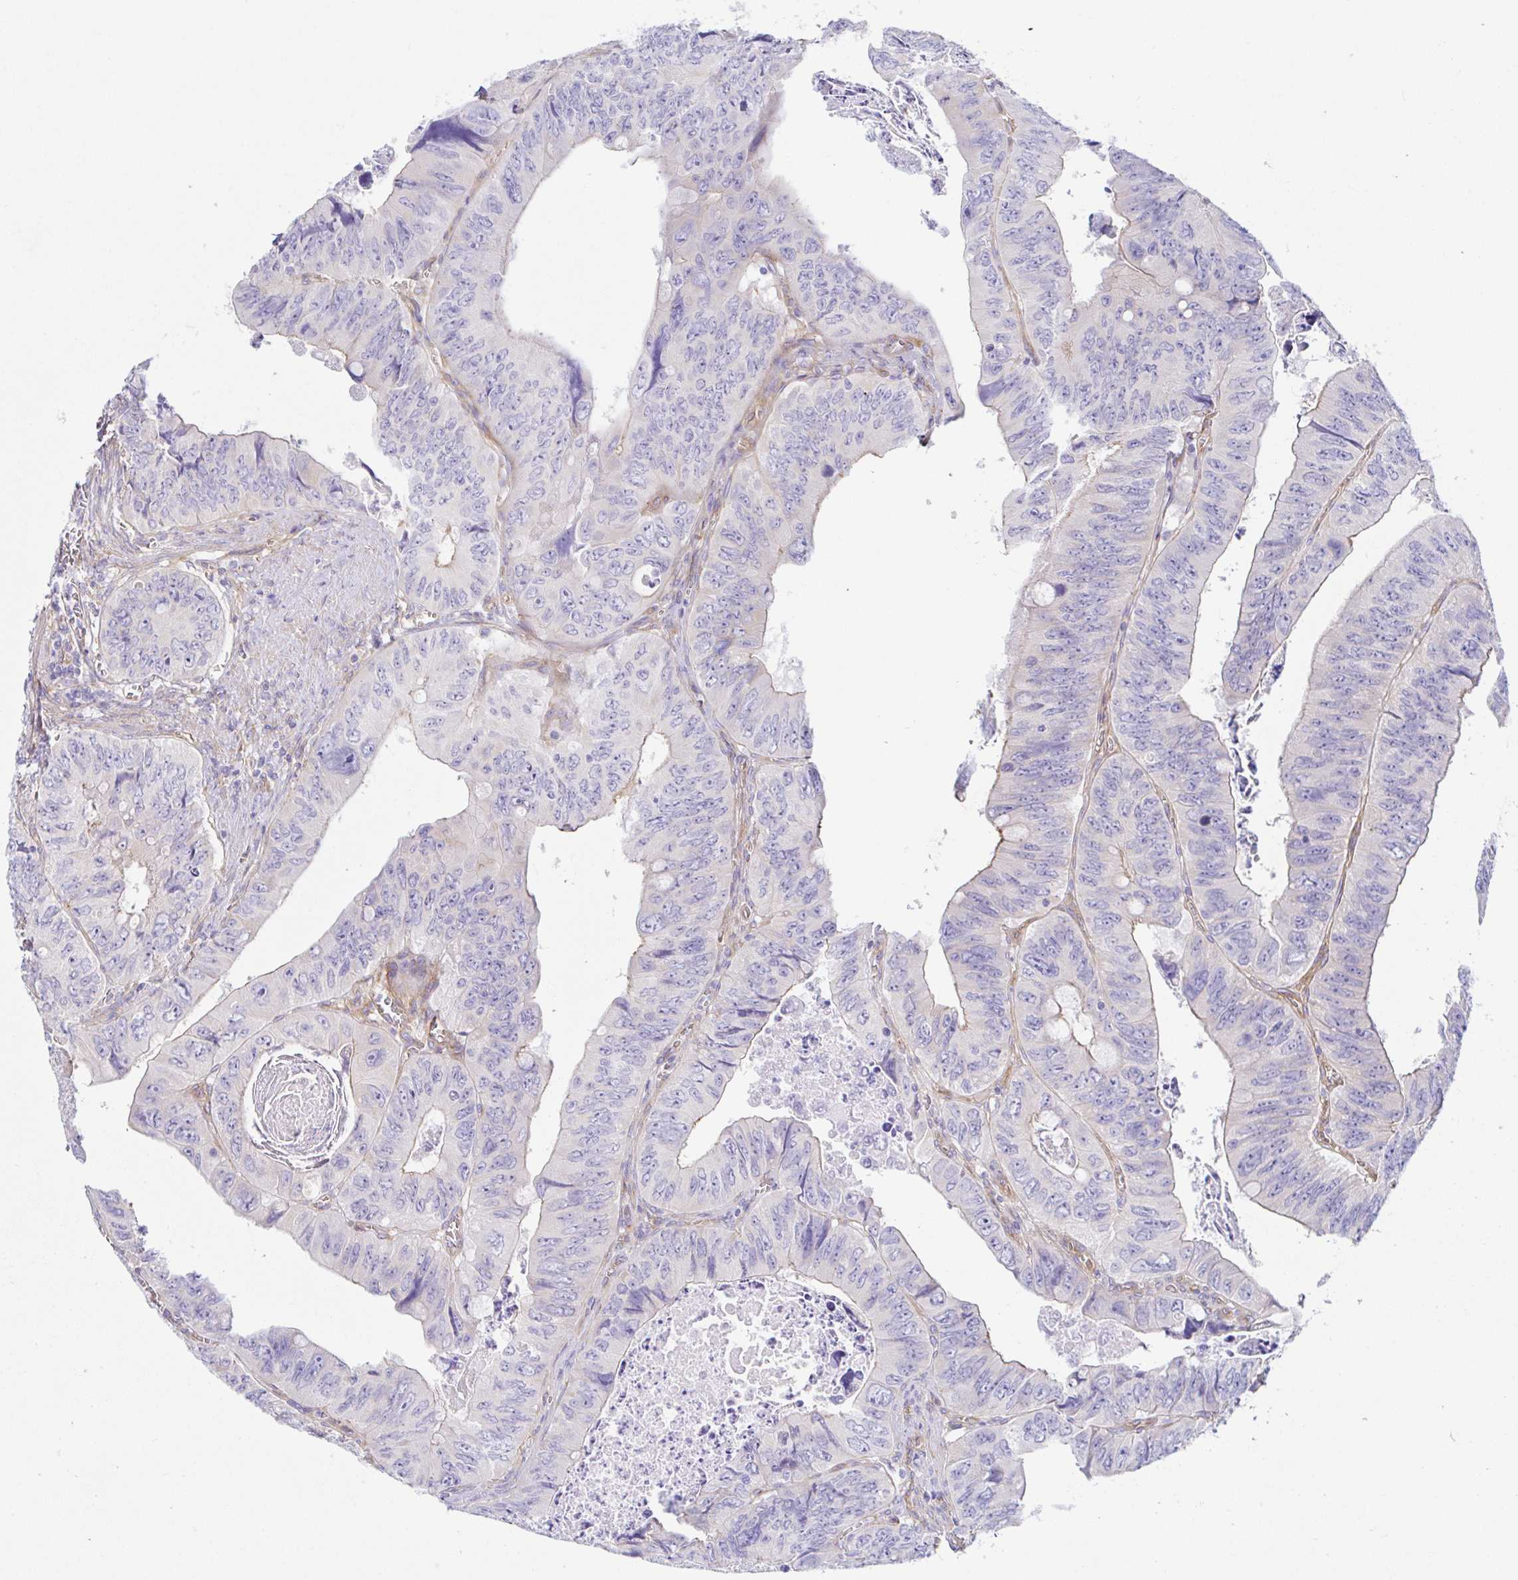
{"staining": {"intensity": "negative", "quantity": "none", "location": "none"}, "tissue": "colorectal cancer", "cell_type": "Tumor cells", "image_type": "cancer", "snomed": [{"axis": "morphology", "description": "Adenocarcinoma, NOS"}, {"axis": "topography", "description": "Colon"}], "caption": "IHC image of colorectal cancer (adenocarcinoma) stained for a protein (brown), which demonstrates no positivity in tumor cells. (IHC, brightfield microscopy, high magnification).", "gene": "ARL4D", "patient": {"sex": "female", "age": 84}}